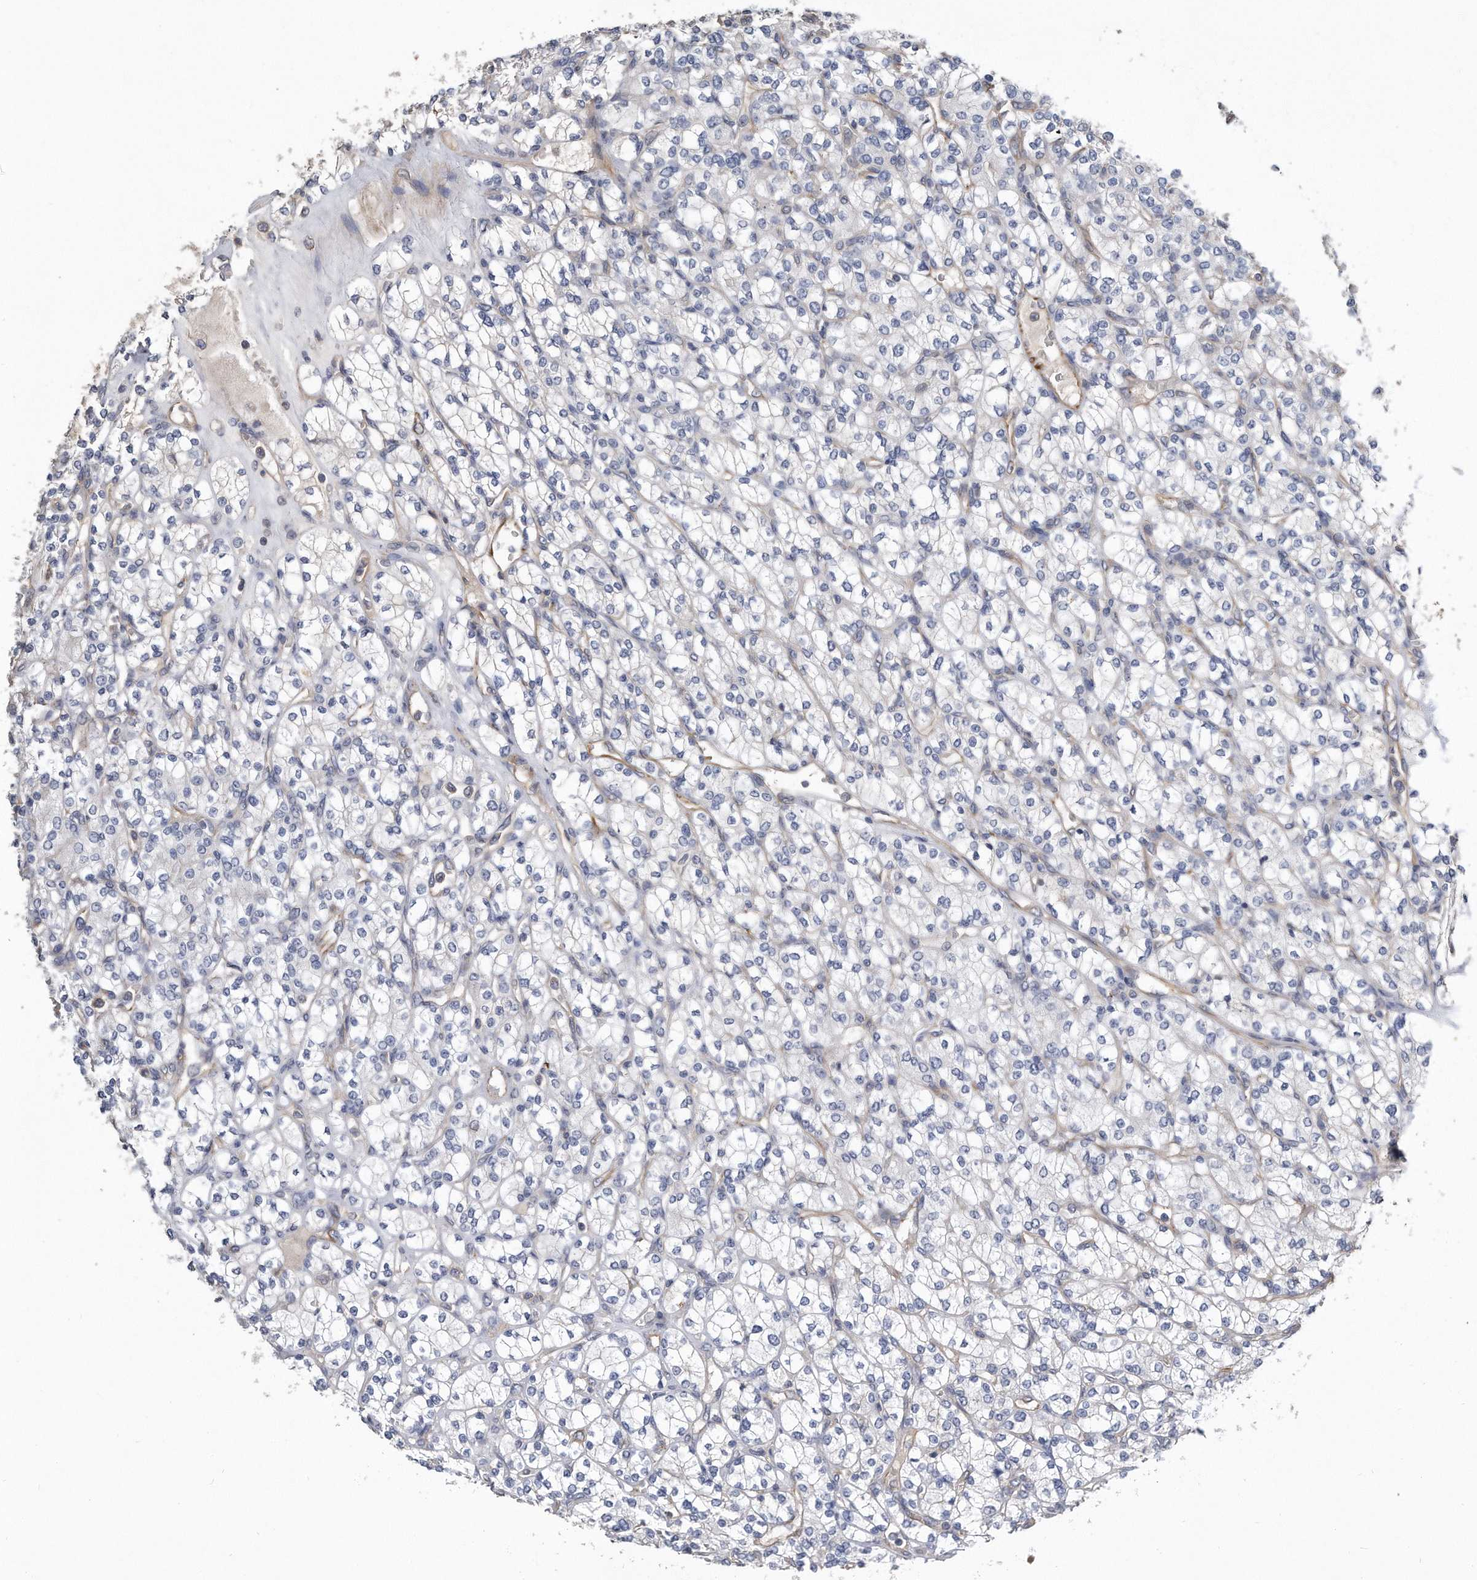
{"staining": {"intensity": "negative", "quantity": "none", "location": "none"}, "tissue": "renal cancer", "cell_type": "Tumor cells", "image_type": "cancer", "snomed": [{"axis": "morphology", "description": "Adenocarcinoma, NOS"}, {"axis": "topography", "description": "Kidney"}], "caption": "A histopathology image of renal adenocarcinoma stained for a protein exhibits no brown staining in tumor cells. The staining is performed using DAB brown chromogen with nuclei counter-stained in using hematoxylin.", "gene": "GPC1", "patient": {"sex": "male", "age": 77}}